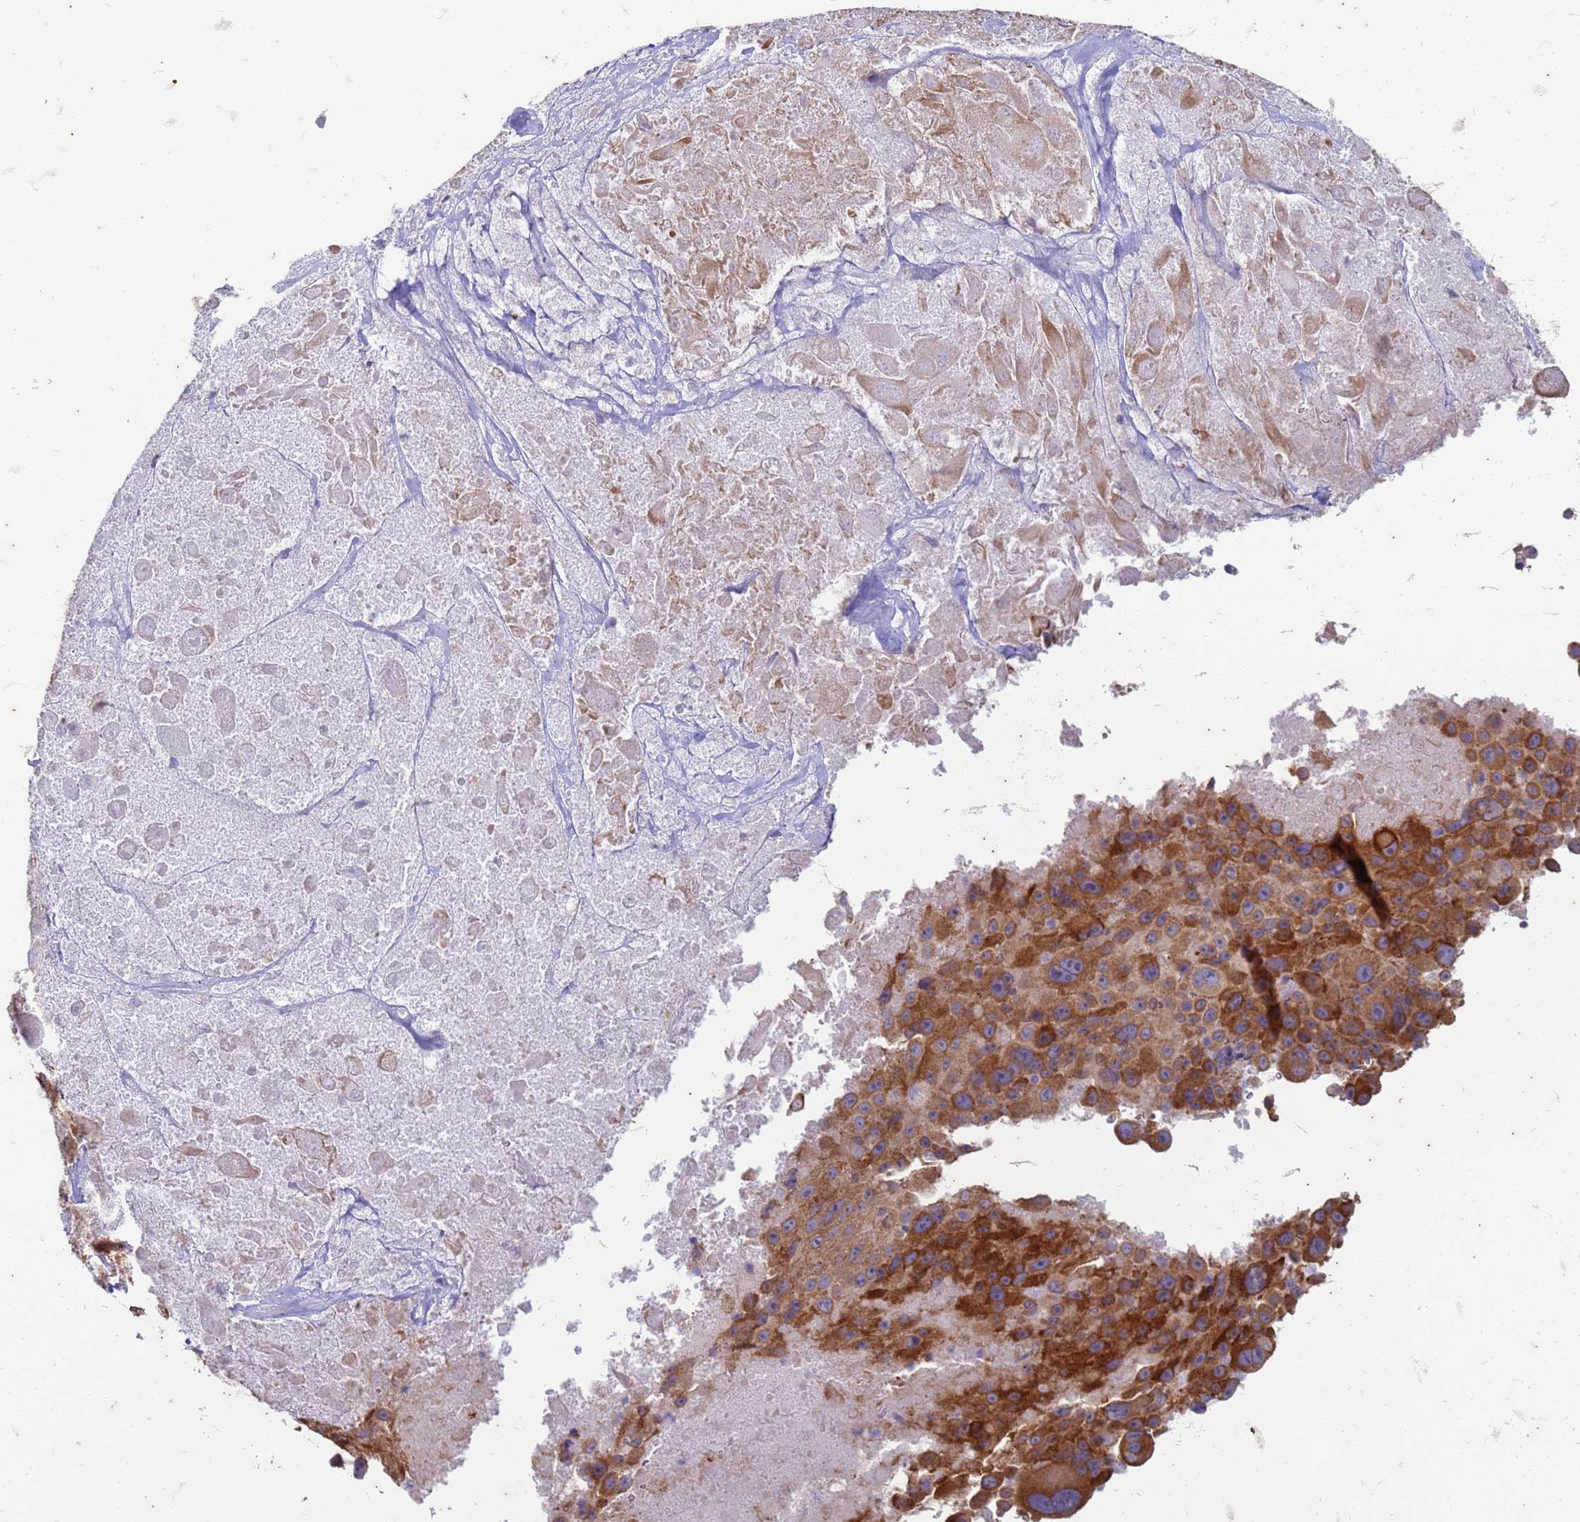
{"staining": {"intensity": "strong", "quantity": ">75%", "location": "cytoplasmic/membranous"}, "tissue": "melanoma", "cell_type": "Tumor cells", "image_type": "cancer", "snomed": [{"axis": "morphology", "description": "Malignant melanoma, Metastatic site"}, {"axis": "topography", "description": "Lymph node"}], "caption": "A photomicrograph of human malignant melanoma (metastatic site) stained for a protein displays strong cytoplasmic/membranous brown staining in tumor cells.", "gene": "SUCO", "patient": {"sex": "male", "age": 62}}